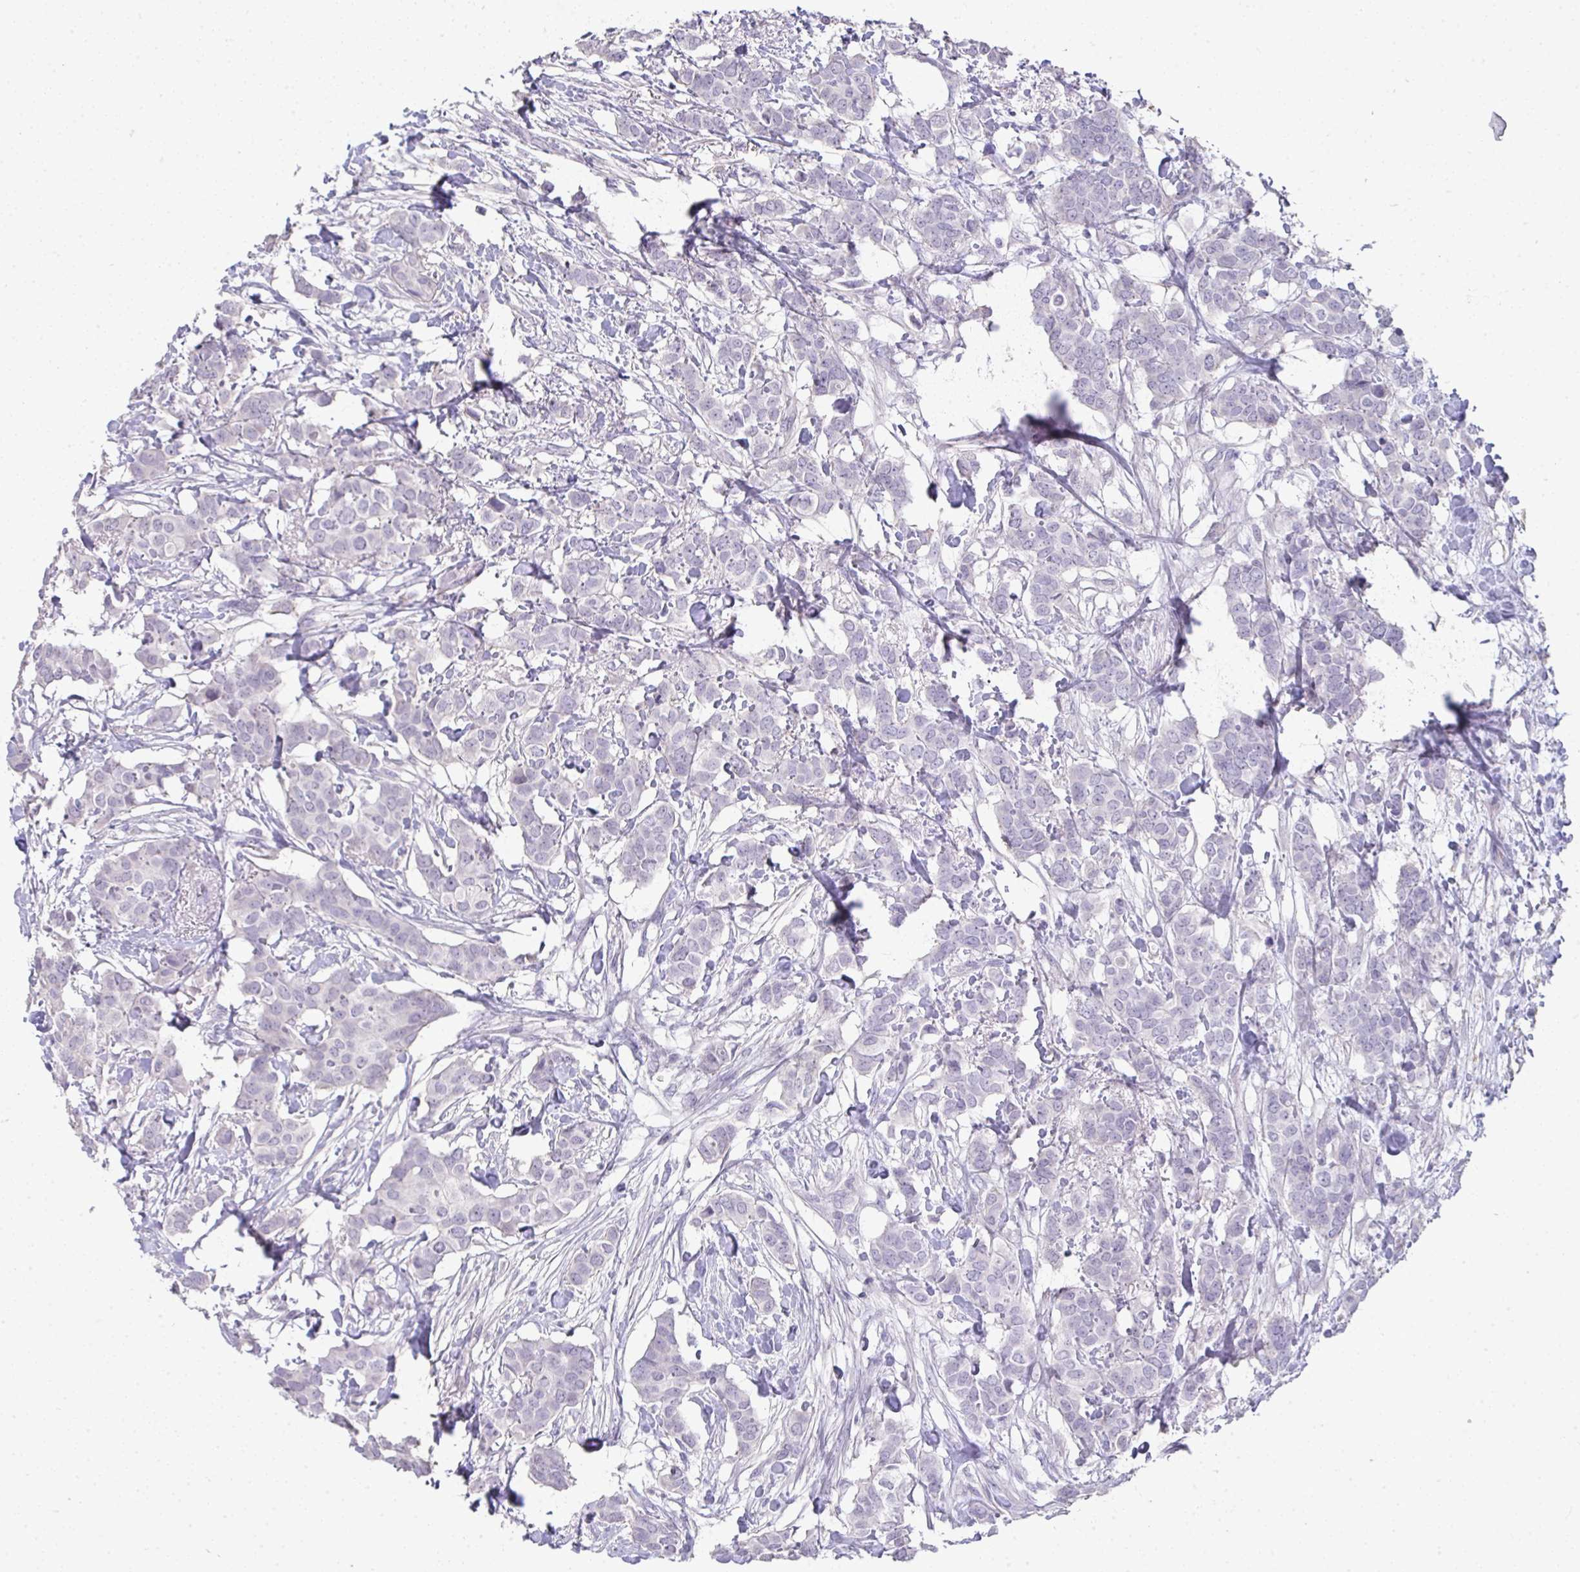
{"staining": {"intensity": "negative", "quantity": "none", "location": "none"}, "tissue": "breast cancer", "cell_type": "Tumor cells", "image_type": "cancer", "snomed": [{"axis": "morphology", "description": "Duct carcinoma"}, {"axis": "topography", "description": "Breast"}], "caption": "There is no significant staining in tumor cells of breast cancer. (IHC, brightfield microscopy, high magnification).", "gene": "GALNT16", "patient": {"sex": "female", "age": 62}}